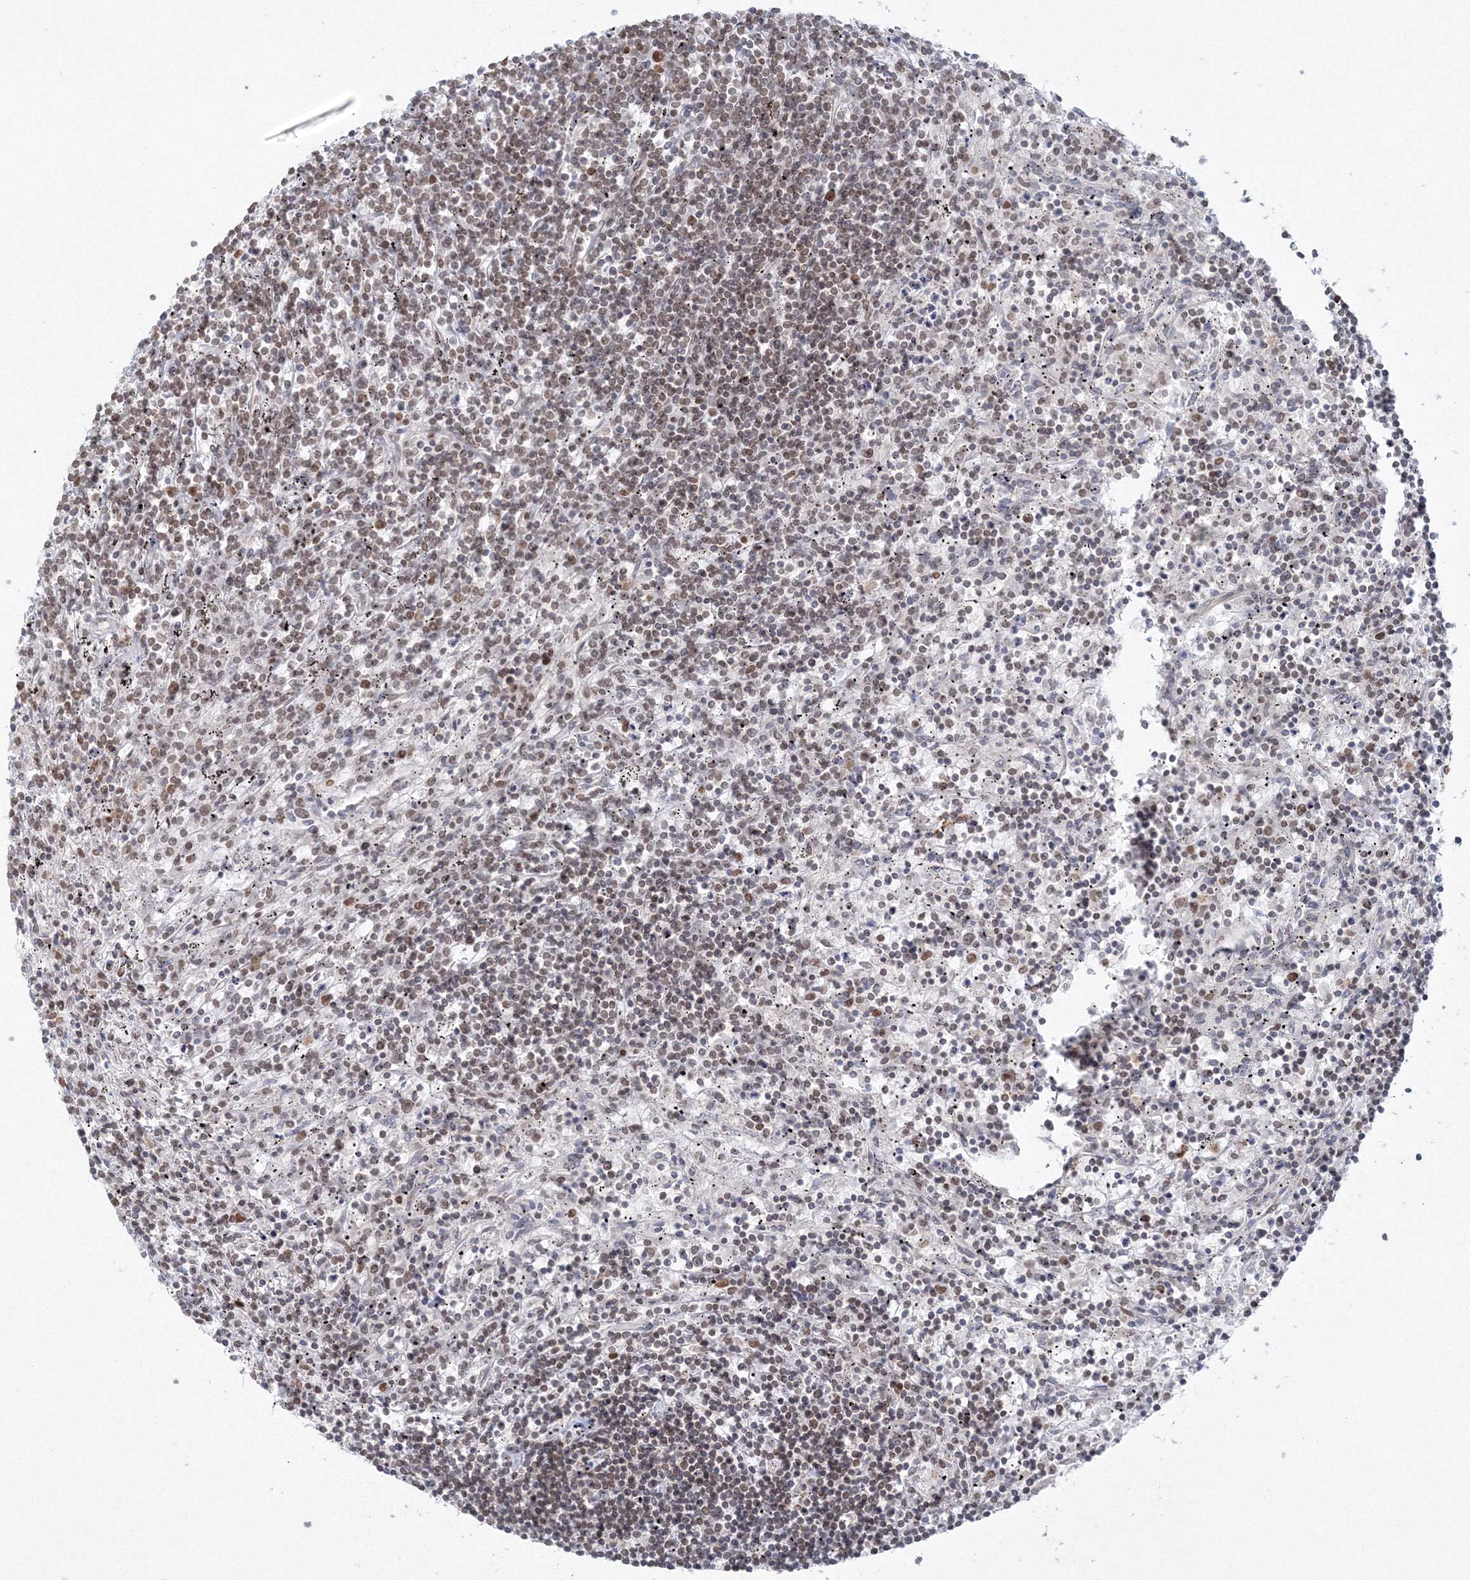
{"staining": {"intensity": "moderate", "quantity": "25%-75%", "location": "nuclear"}, "tissue": "lymphoma", "cell_type": "Tumor cells", "image_type": "cancer", "snomed": [{"axis": "morphology", "description": "Malignant lymphoma, non-Hodgkin's type, Low grade"}, {"axis": "topography", "description": "Spleen"}], "caption": "Protein expression analysis of low-grade malignant lymphoma, non-Hodgkin's type demonstrates moderate nuclear staining in approximately 25%-75% of tumor cells. (Stains: DAB (3,3'-diaminobenzidine) in brown, nuclei in blue, Microscopy: brightfield microscopy at high magnification).", "gene": "KIF4A", "patient": {"sex": "male", "age": 76}}